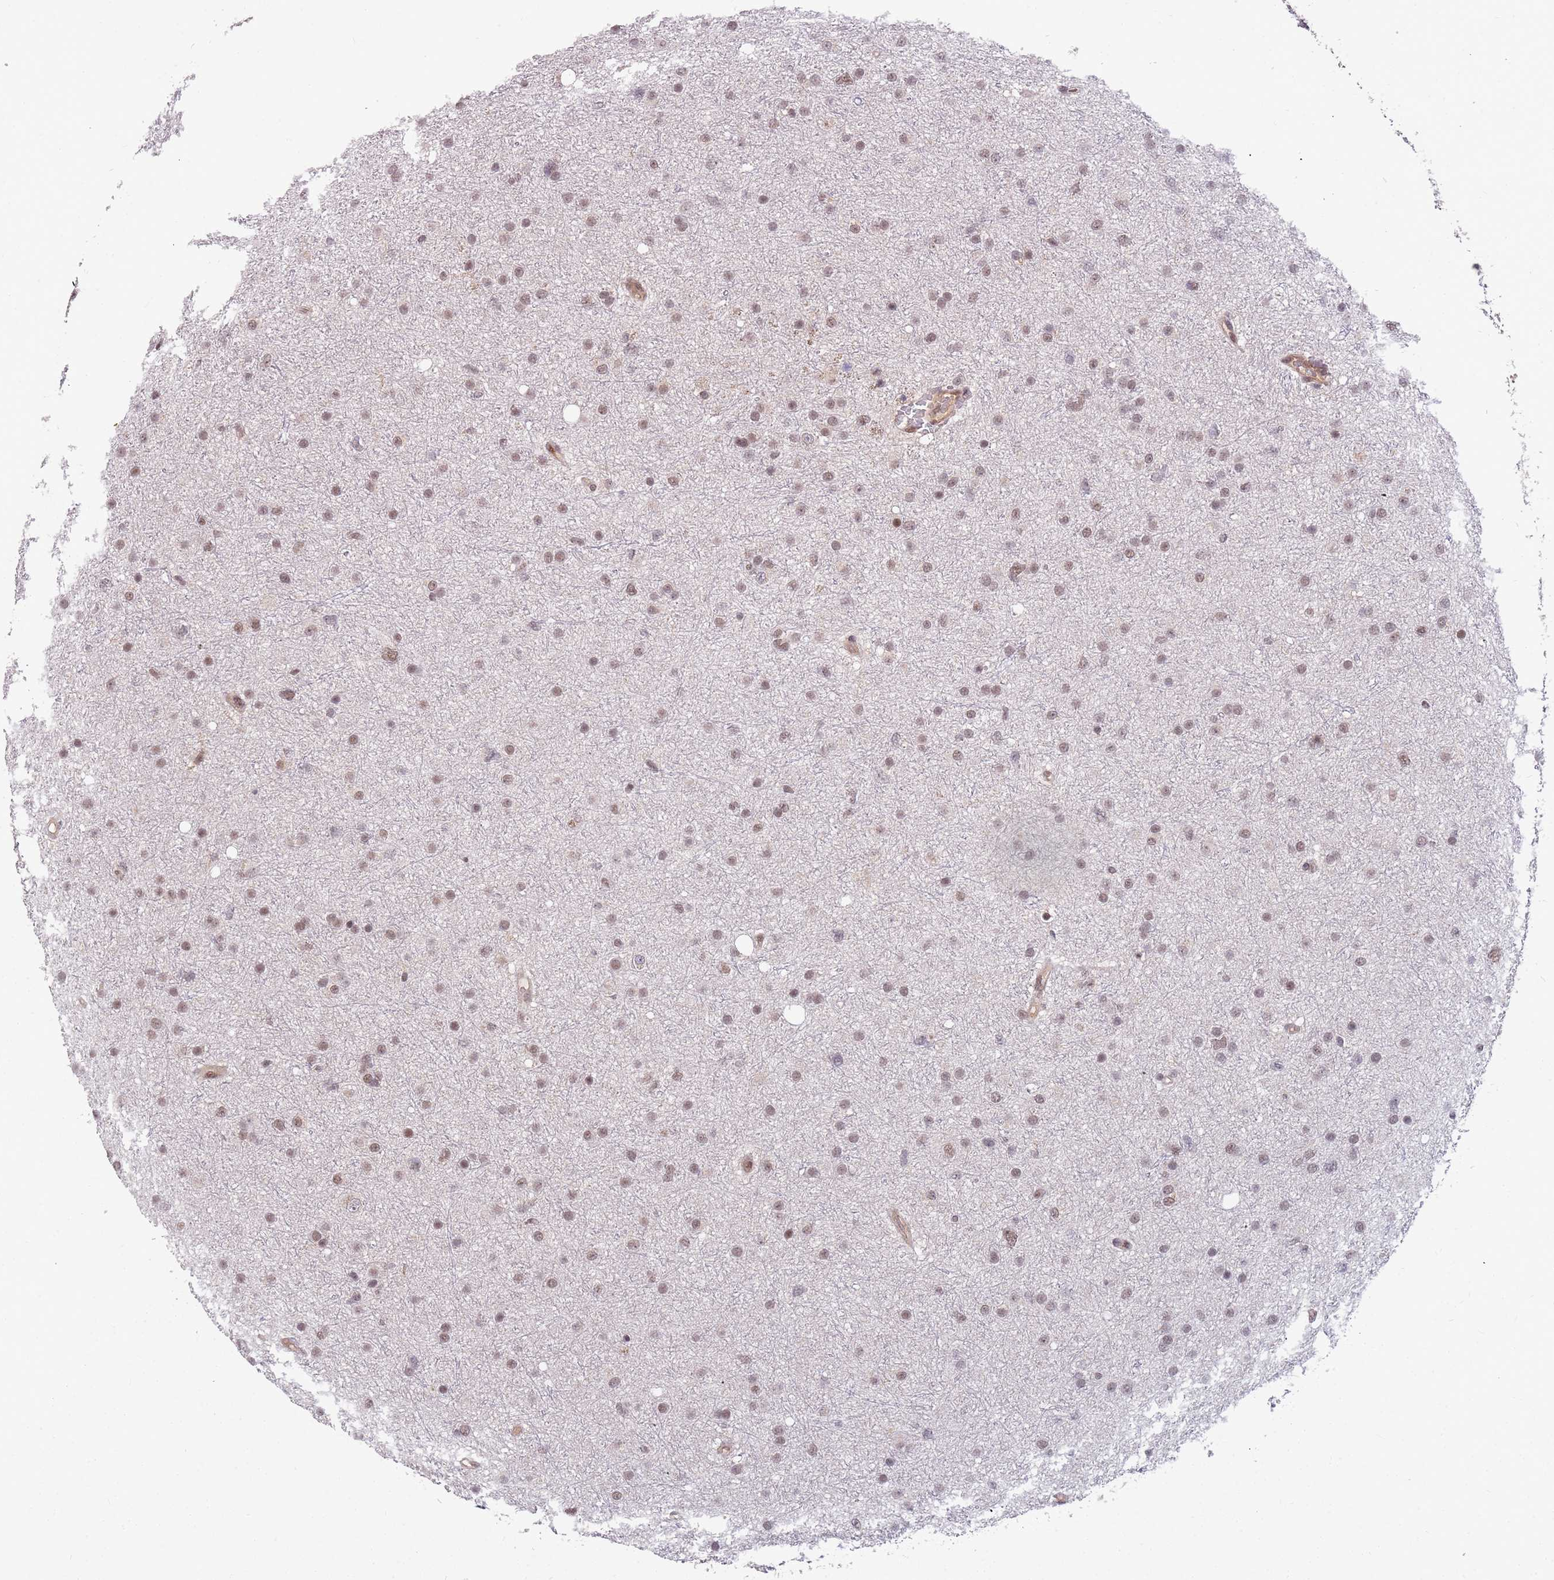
{"staining": {"intensity": "weak", "quantity": "25%-75%", "location": "nuclear"}, "tissue": "glioma", "cell_type": "Tumor cells", "image_type": "cancer", "snomed": [{"axis": "morphology", "description": "Glioma, malignant, Low grade"}, {"axis": "topography", "description": "Cerebral cortex"}], "caption": "There is low levels of weak nuclear positivity in tumor cells of malignant glioma (low-grade), as demonstrated by immunohistochemical staining (brown color).", "gene": "GBP2", "patient": {"sex": "female", "age": 39}}